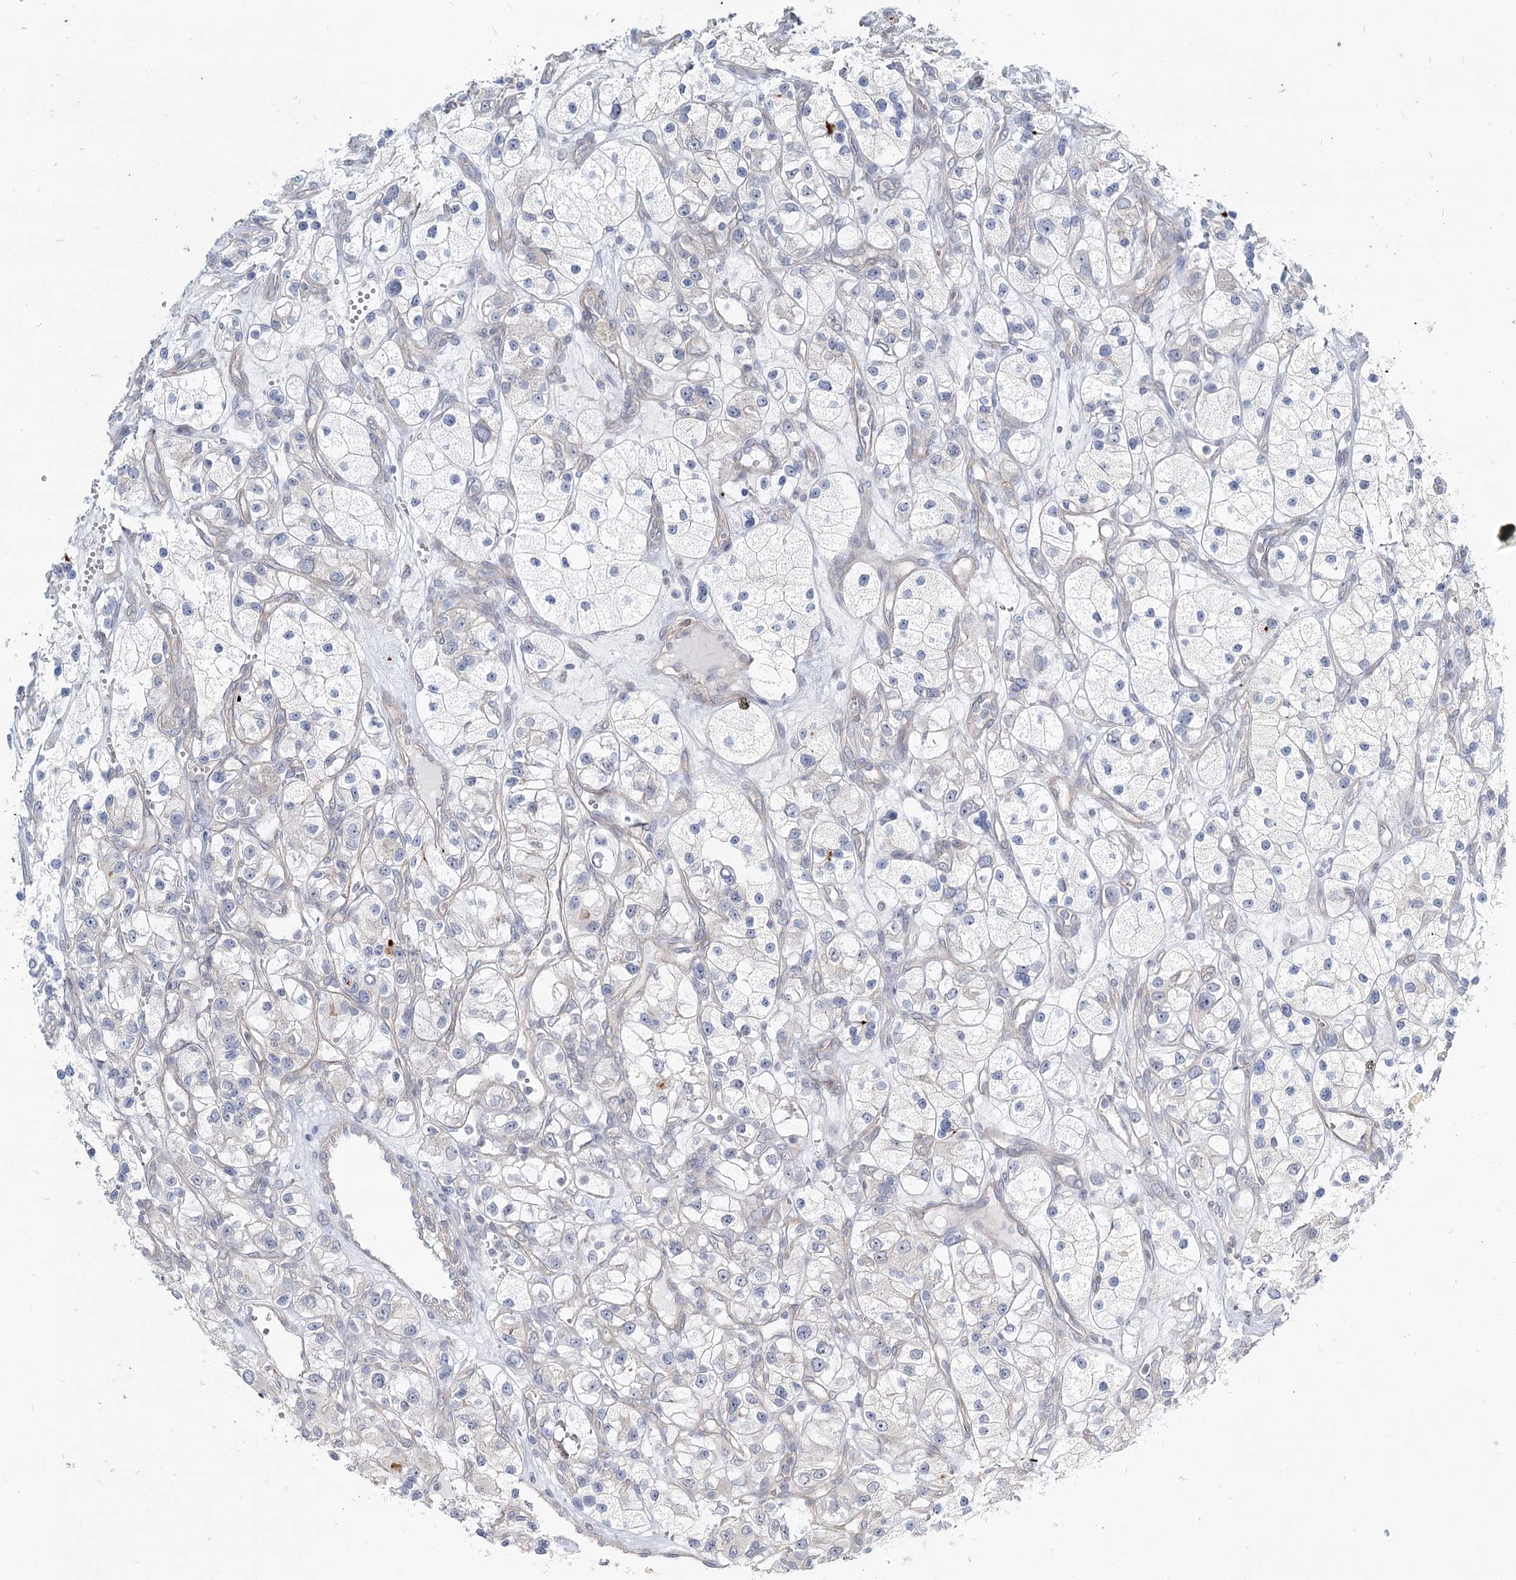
{"staining": {"intensity": "negative", "quantity": "none", "location": "none"}, "tissue": "renal cancer", "cell_type": "Tumor cells", "image_type": "cancer", "snomed": [{"axis": "morphology", "description": "Adenocarcinoma, NOS"}, {"axis": "topography", "description": "Kidney"}], "caption": "Immunohistochemistry image of neoplastic tissue: renal cancer stained with DAB shows no significant protein expression in tumor cells.", "gene": "SPINK13", "patient": {"sex": "female", "age": 57}}